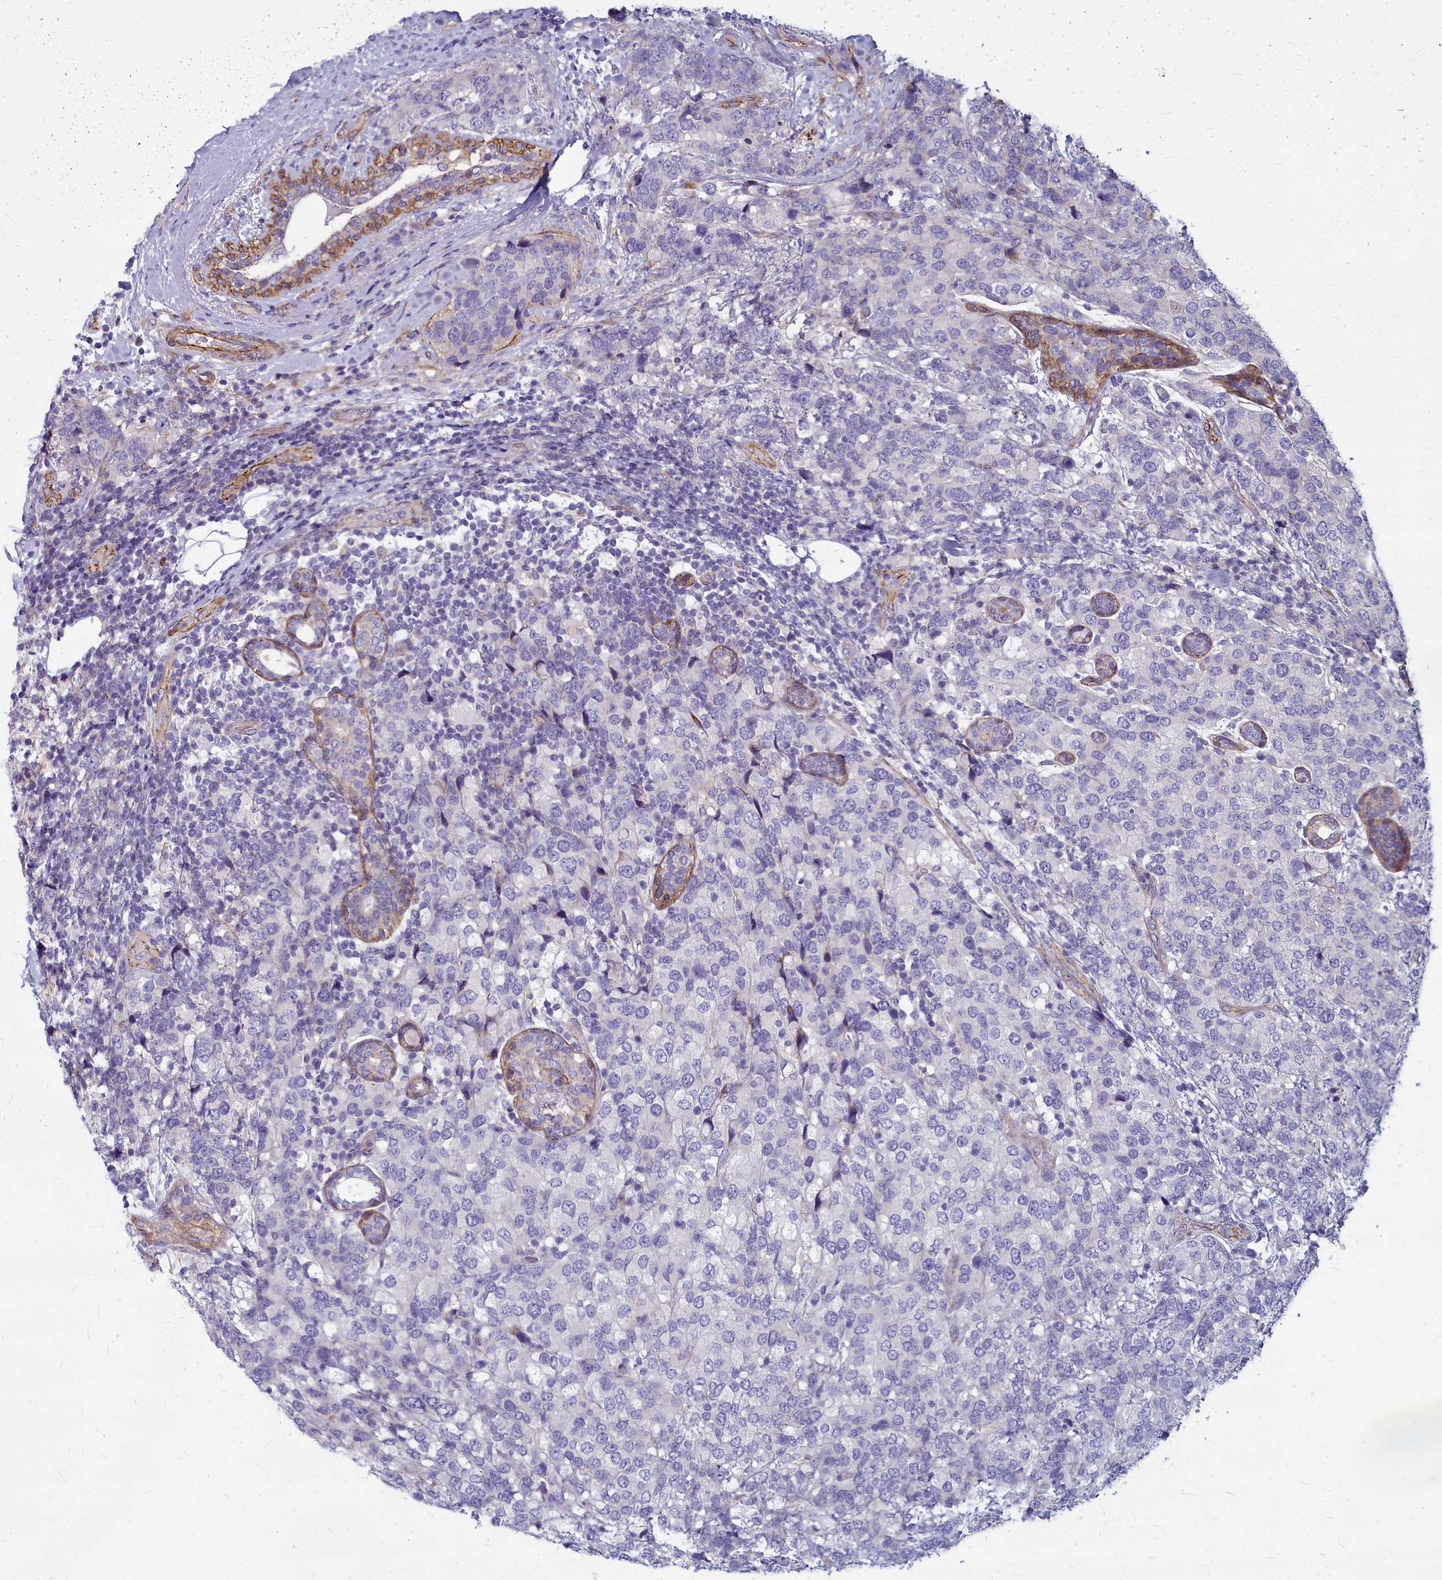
{"staining": {"intensity": "negative", "quantity": "none", "location": "none"}, "tissue": "breast cancer", "cell_type": "Tumor cells", "image_type": "cancer", "snomed": [{"axis": "morphology", "description": "Lobular carcinoma"}, {"axis": "topography", "description": "Breast"}], "caption": "High power microscopy histopathology image of an immunohistochemistry (IHC) photomicrograph of breast cancer (lobular carcinoma), revealing no significant staining in tumor cells.", "gene": "TTC5", "patient": {"sex": "female", "age": 59}}